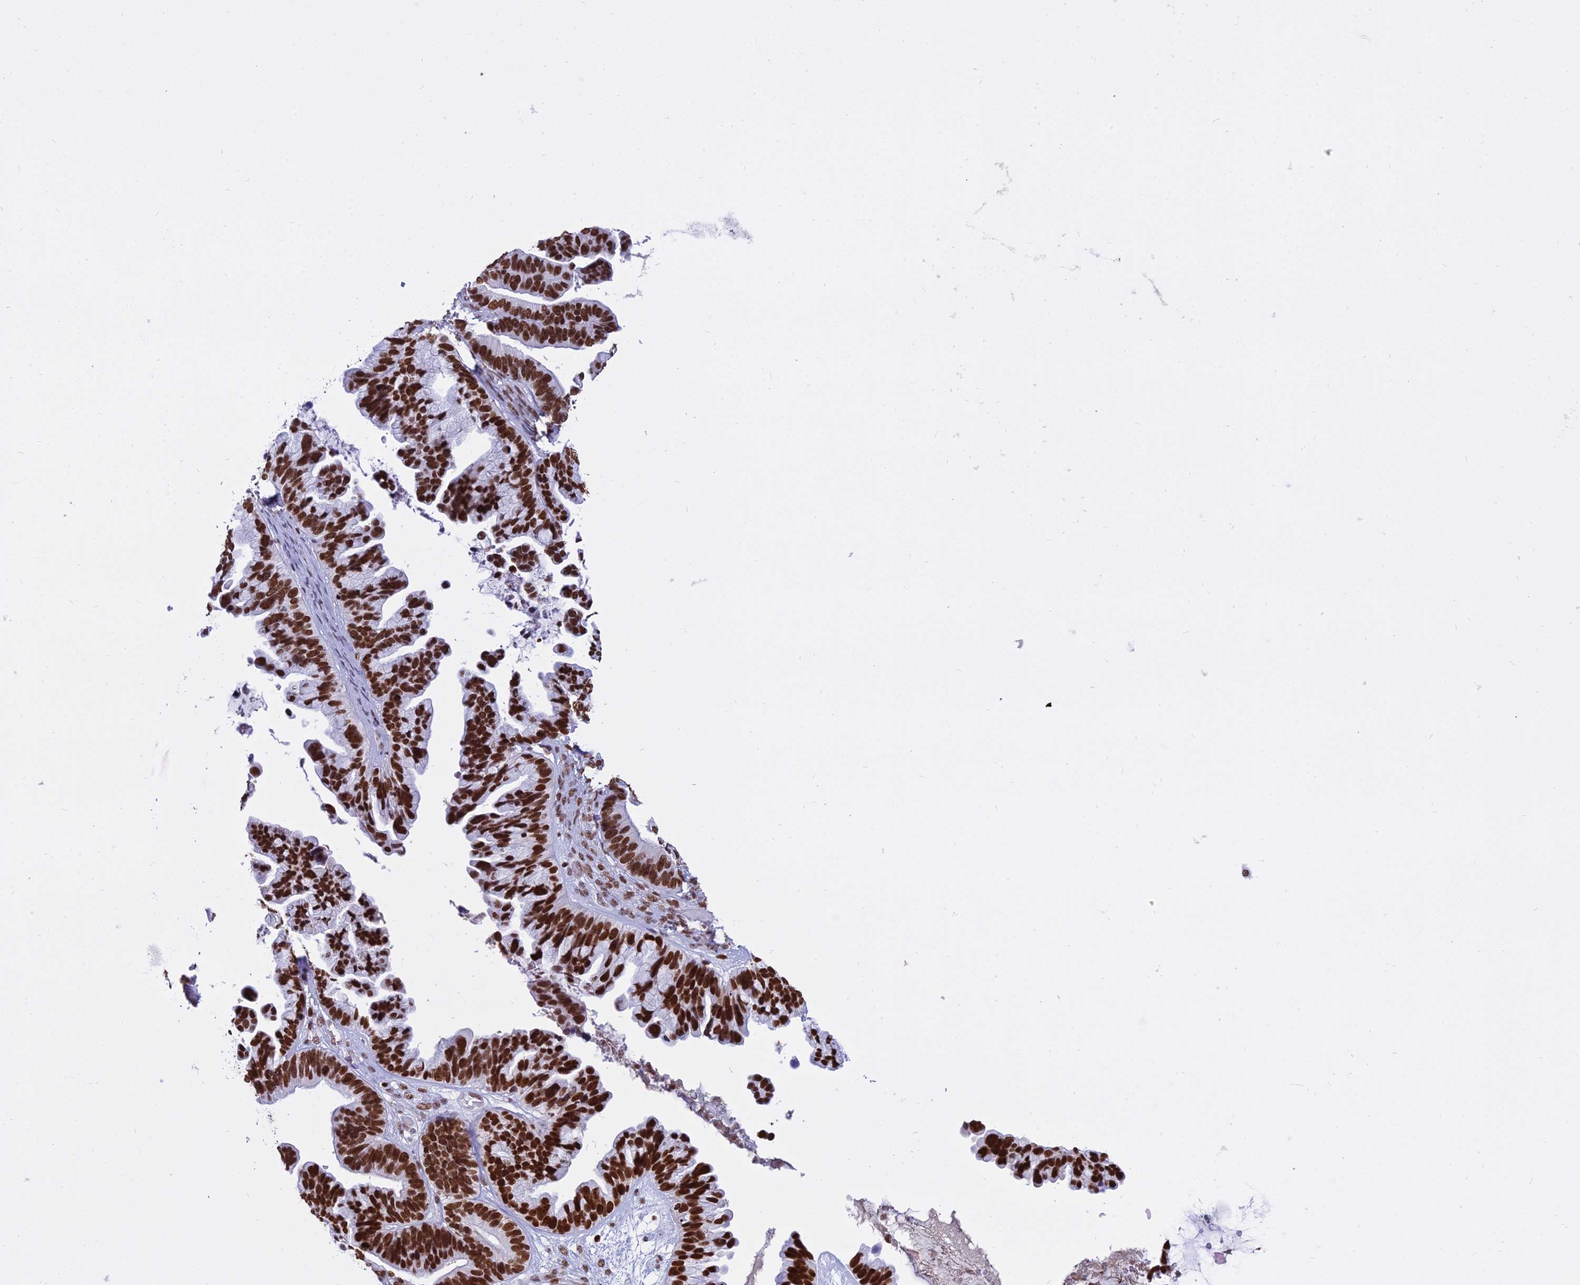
{"staining": {"intensity": "strong", "quantity": ">75%", "location": "nuclear"}, "tissue": "ovarian cancer", "cell_type": "Tumor cells", "image_type": "cancer", "snomed": [{"axis": "morphology", "description": "Cystadenocarcinoma, serous, NOS"}, {"axis": "topography", "description": "Ovary"}], "caption": "Immunohistochemical staining of serous cystadenocarcinoma (ovarian) displays high levels of strong nuclear protein expression in approximately >75% of tumor cells.", "gene": "PARP1", "patient": {"sex": "female", "age": 56}}